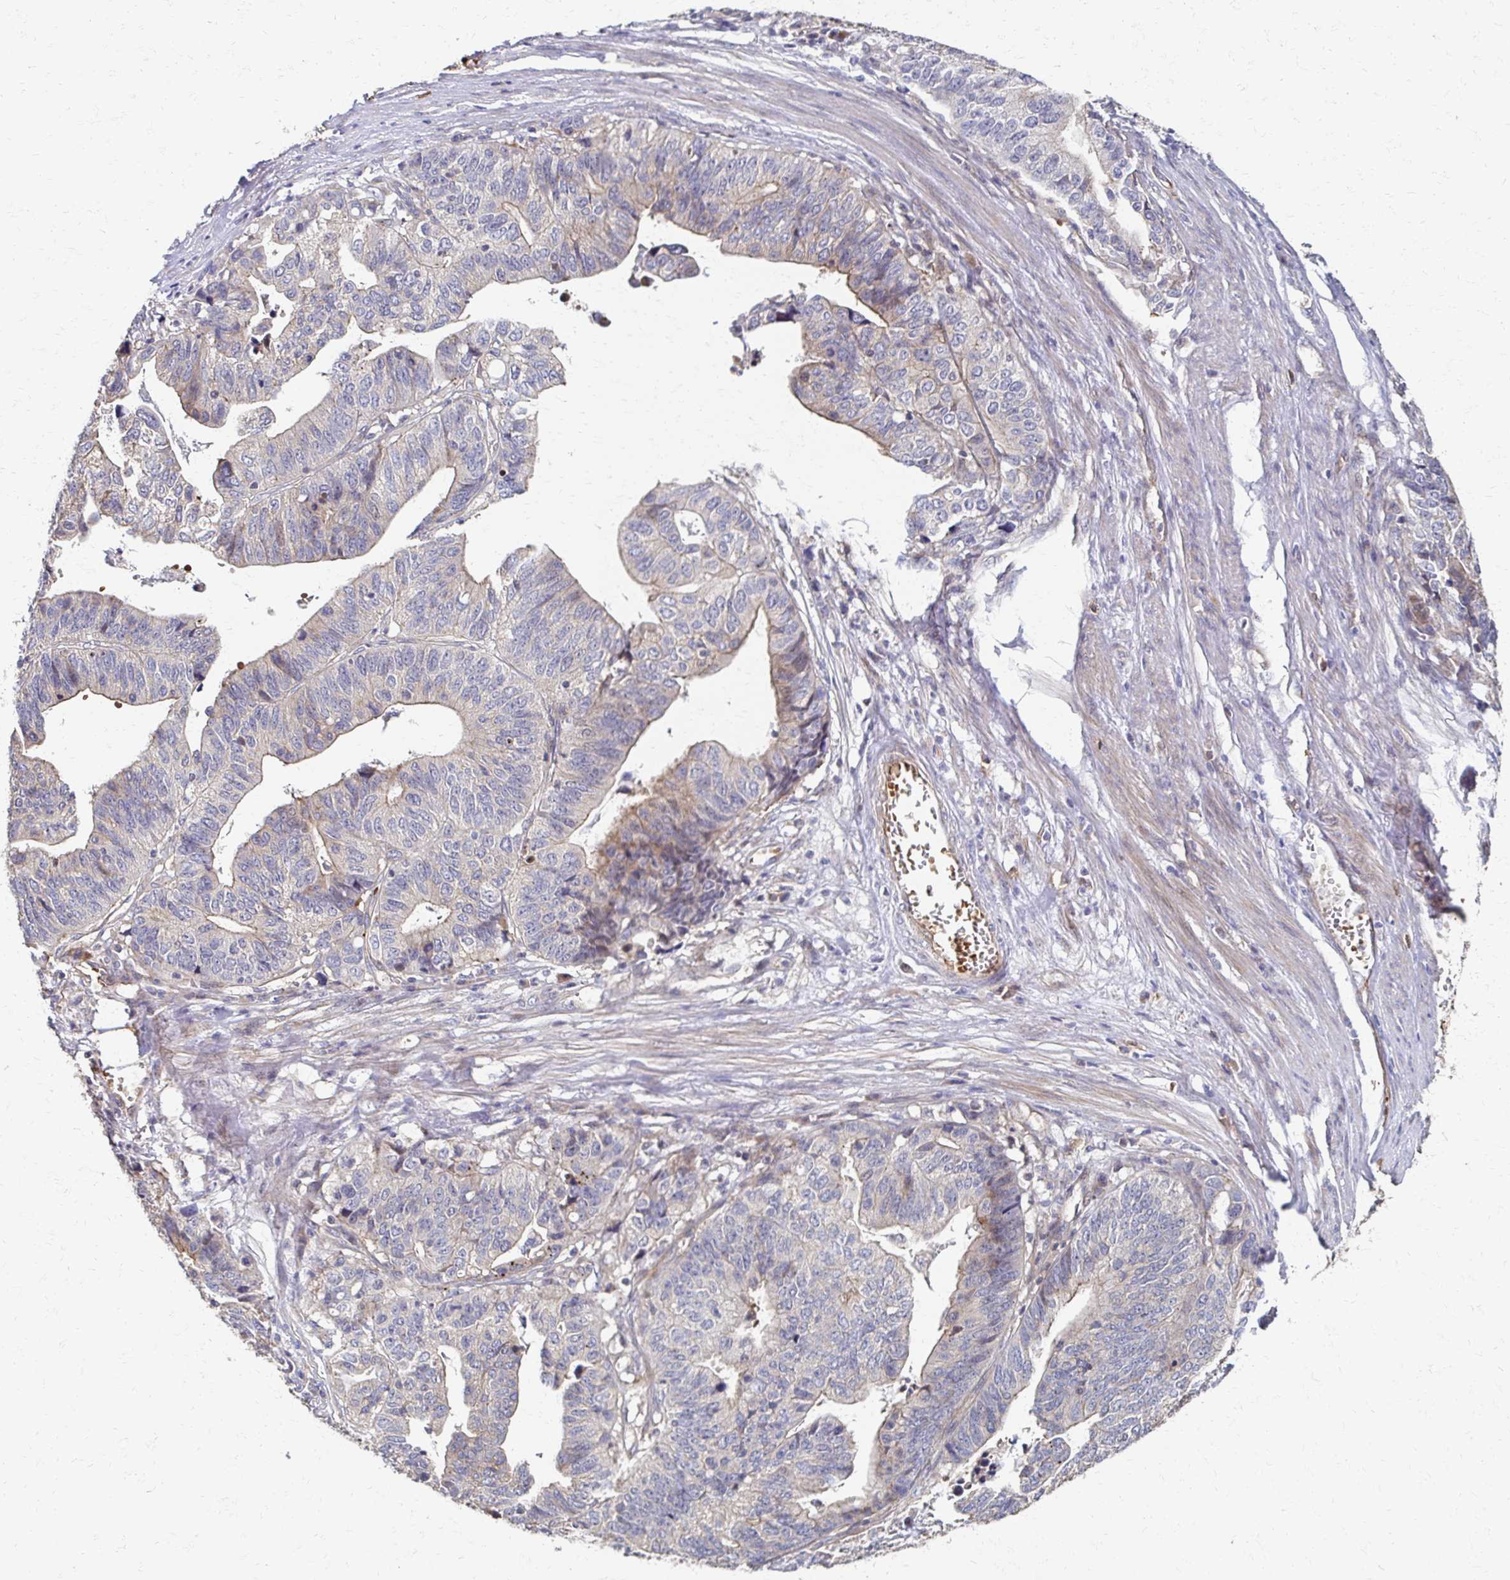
{"staining": {"intensity": "moderate", "quantity": "<25%", "location": "cytoplasmic/membranous"}, "tissue": "stomach cancer", "cell_type": "Tumor cells", "image_type": "cancer", "snomed": [{"axis": "morphology", "description": "Adenocarcinoma, NOS"}, {"axis": "topography", "description": "Stomach, upper"}], "caption": "IHC micrograph of neoplastic tissue: human stomach adenocarcinoma stained using immunohistochemistry exhibits low levels of moderate protein expression localized specifically in the cytoplasmic/membranous of tumor cells, appearing as a cytoplasmic/membranous brown color.", "gene": "SKA2", "patient": {"sex": "female", "age": 67}}